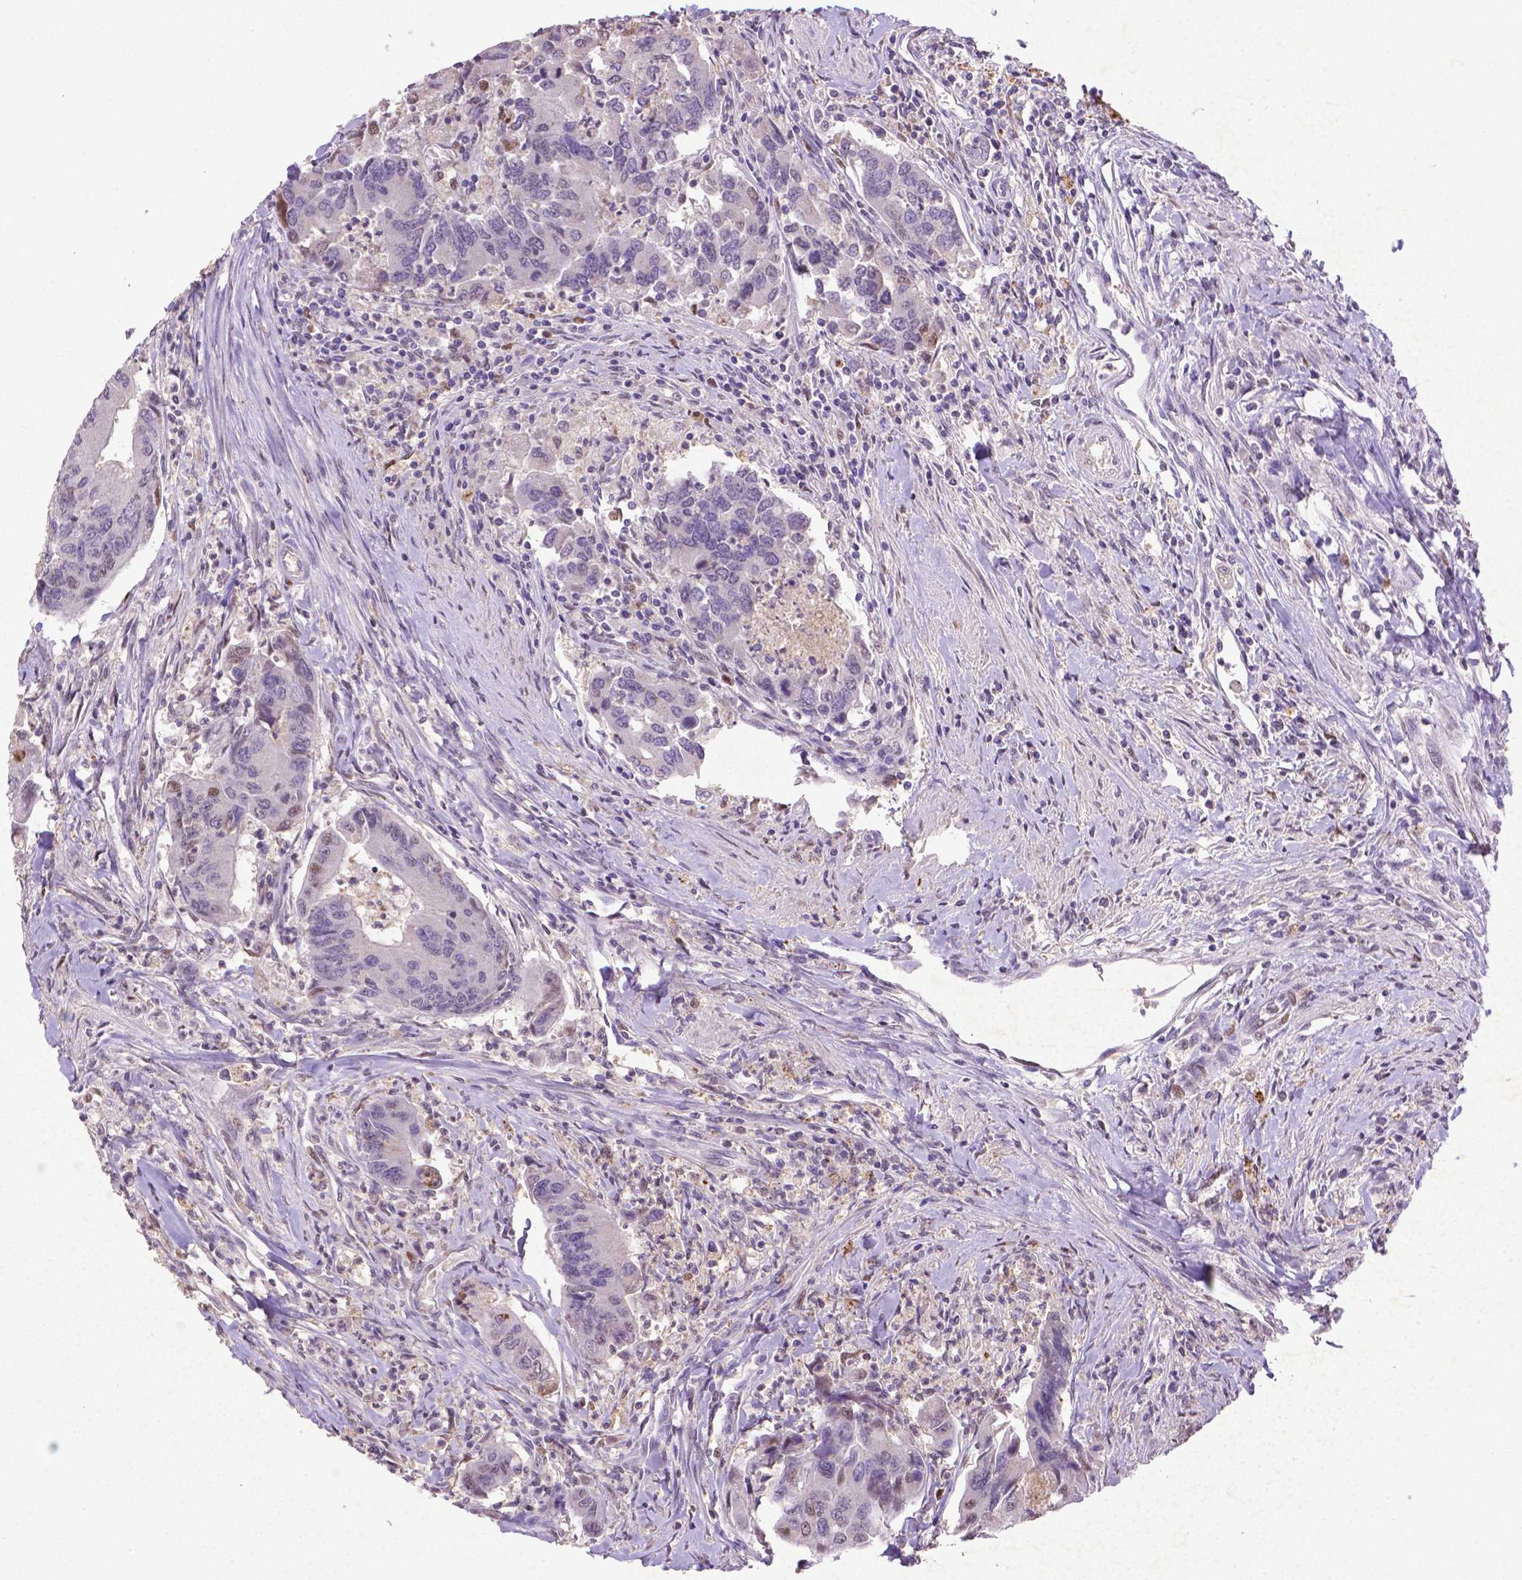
{"staining": {"intensity": "negative", "quantity": "none", "location": "none"}, "tissue": "colorectal cancer", "cell_type": "Tumor cells", "image_type": "cancer", "snomed": [{"axis": "morphology", "description": "Adenocarcinoma, NOS"}, {"axis": "topography", "description": "Colon"}], "caption": "IHC image of neoplastic tissue: colorectal cancer stained with DAB (3,3'-diaminobenzidine) shows no significant protein expression in tumor cells. (DAB immunohistochemistry (IHC), high magnification).", "gene": "CDKN1A", "patient": {"sex": "female", "age": 67}}